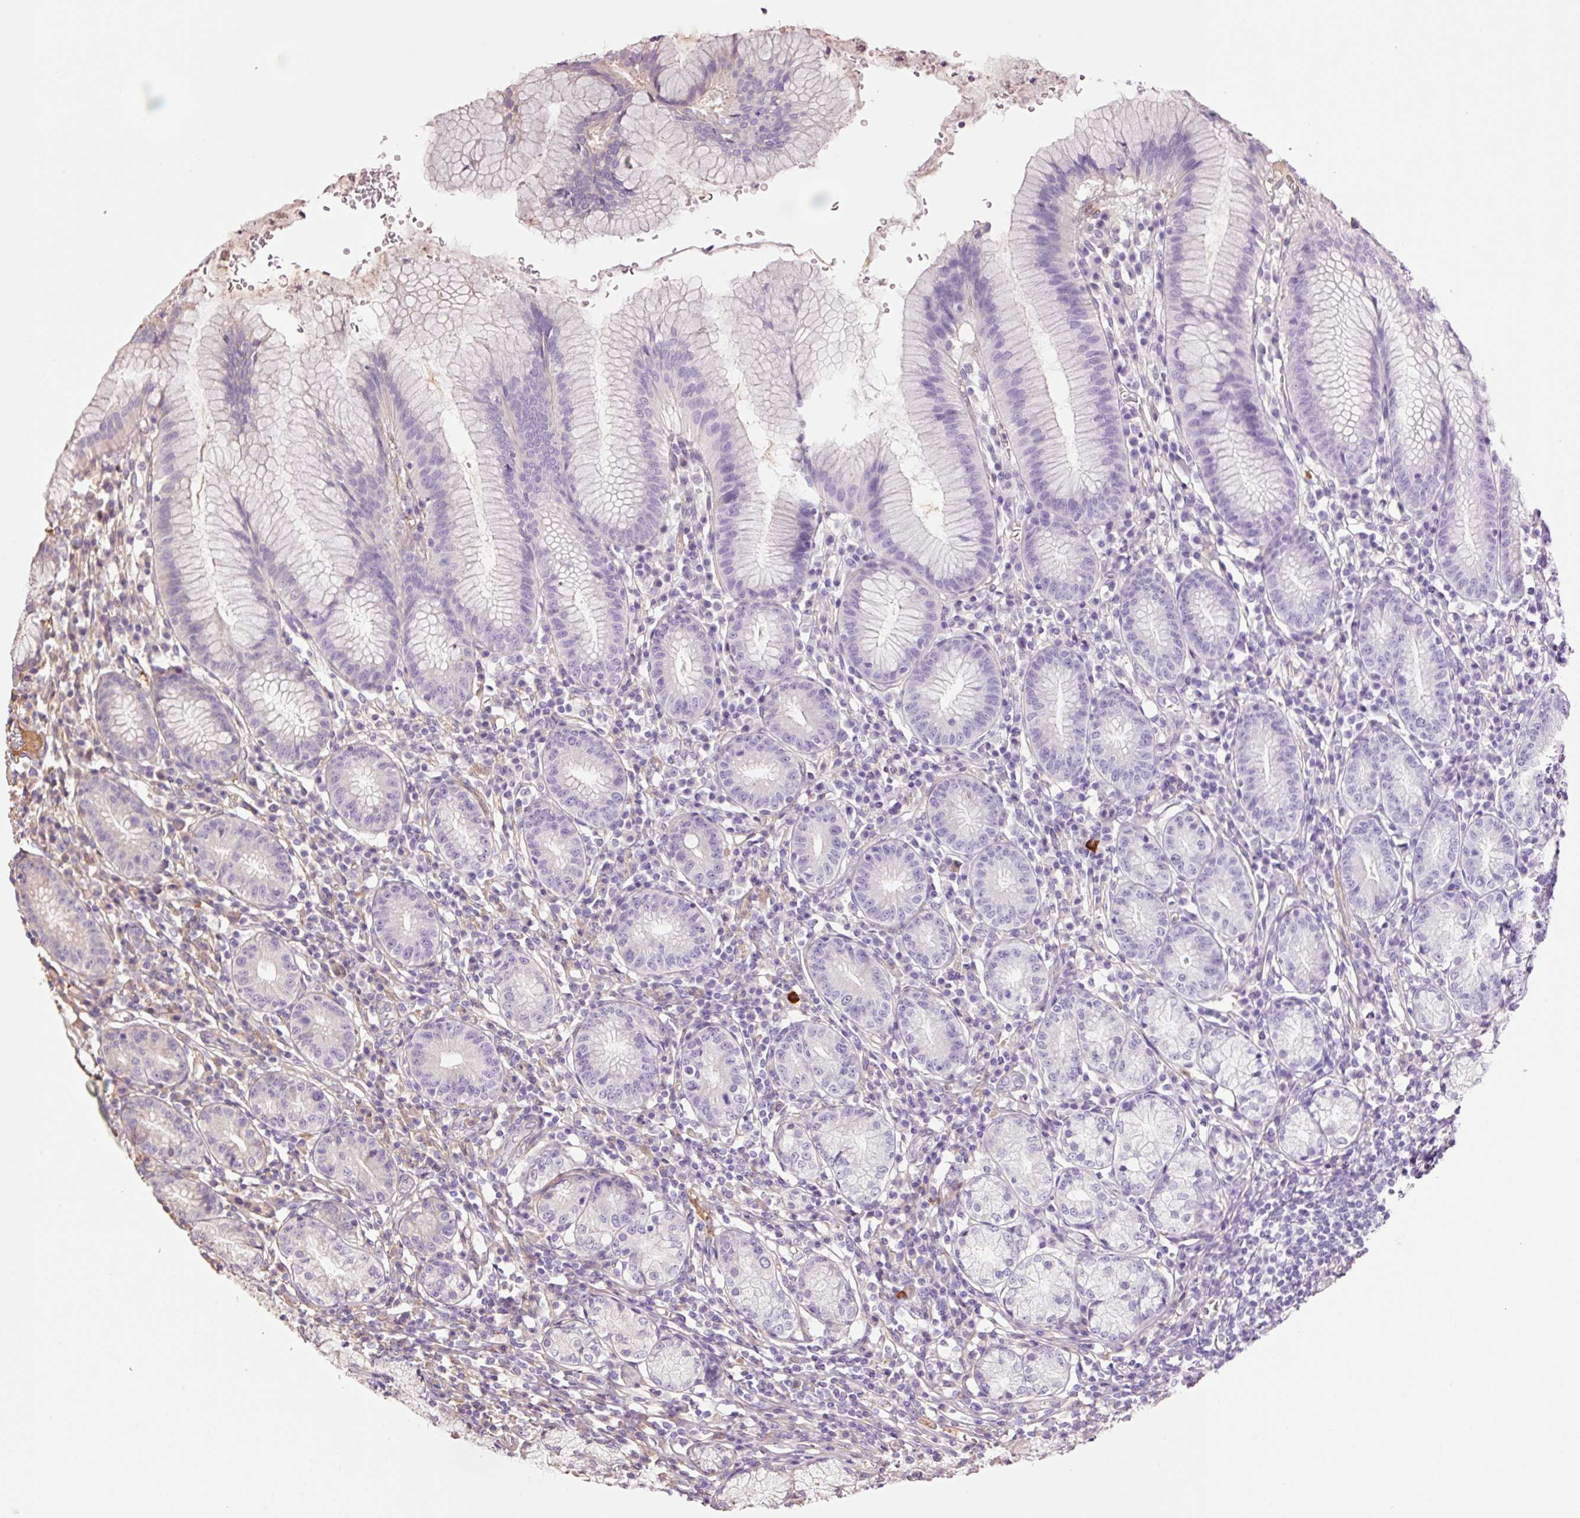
{"staining": {"intensity": "weak", "quantity": "<25%", "location": "cytoplasmic/membranous"}, "tissue": "stomach", "cell_type": "Glandular cells", "image_type": "normal", "snomed": [{"axis": "morphology", "description": "Normal tissue, NOS"}, {"axis": "topography", "description": "Stomach"}], "caption": "Immunohistochemical staining of unremarkable human stomach exhibits no significant staining in glandular cells. (Stains: DAB (3,3'-diaminobenzidine) IHC with hematoxylin counter stain, Microscopy: brightfield microscopy at high magnification).", "gene": "NID2", "patient": {"sex": "male", "age": 55}}